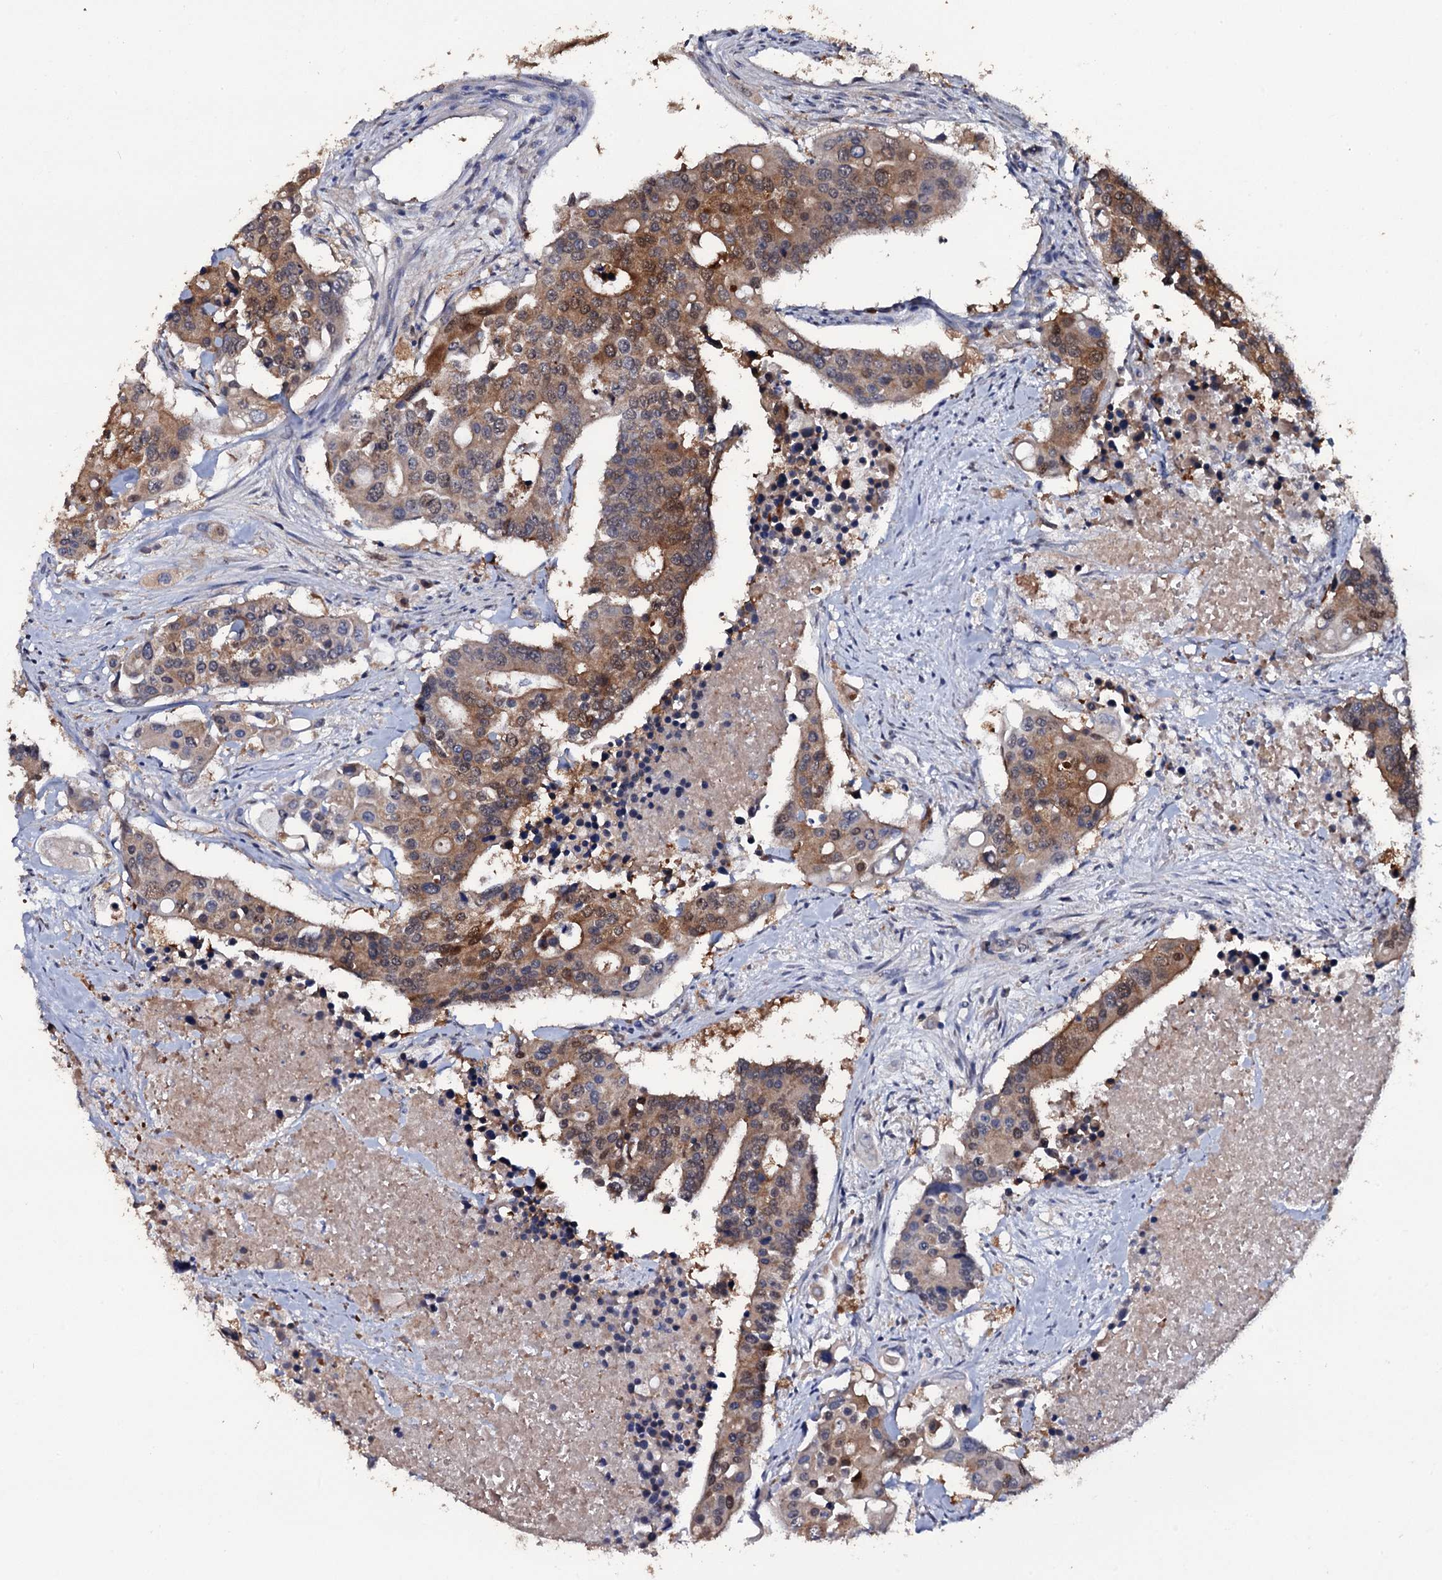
{"staining": {"intensity": "moderate", "quantity": ">75%", "location": "cytoplasmic/membranous"}, "tissue": "colorectal cancer", "cell_type": "Tumor cells", "image_type": "cancer", "snomed": [{"axis": "morphology", "description": "Adenocarcinoma, NOS"}, {"axis": "topography", "description": "Colon"}], "caption": "Protein analysis of adenocarcinoma (colorectal) tissue reveals moderate cytoplasmic/membranous expression in about >75% of tumor cells. (DAB IHC, brown staining for protein, blue staining for nuclei).", "gene": "CRYL1", "patient": {"sex": "male", "age": 77}}